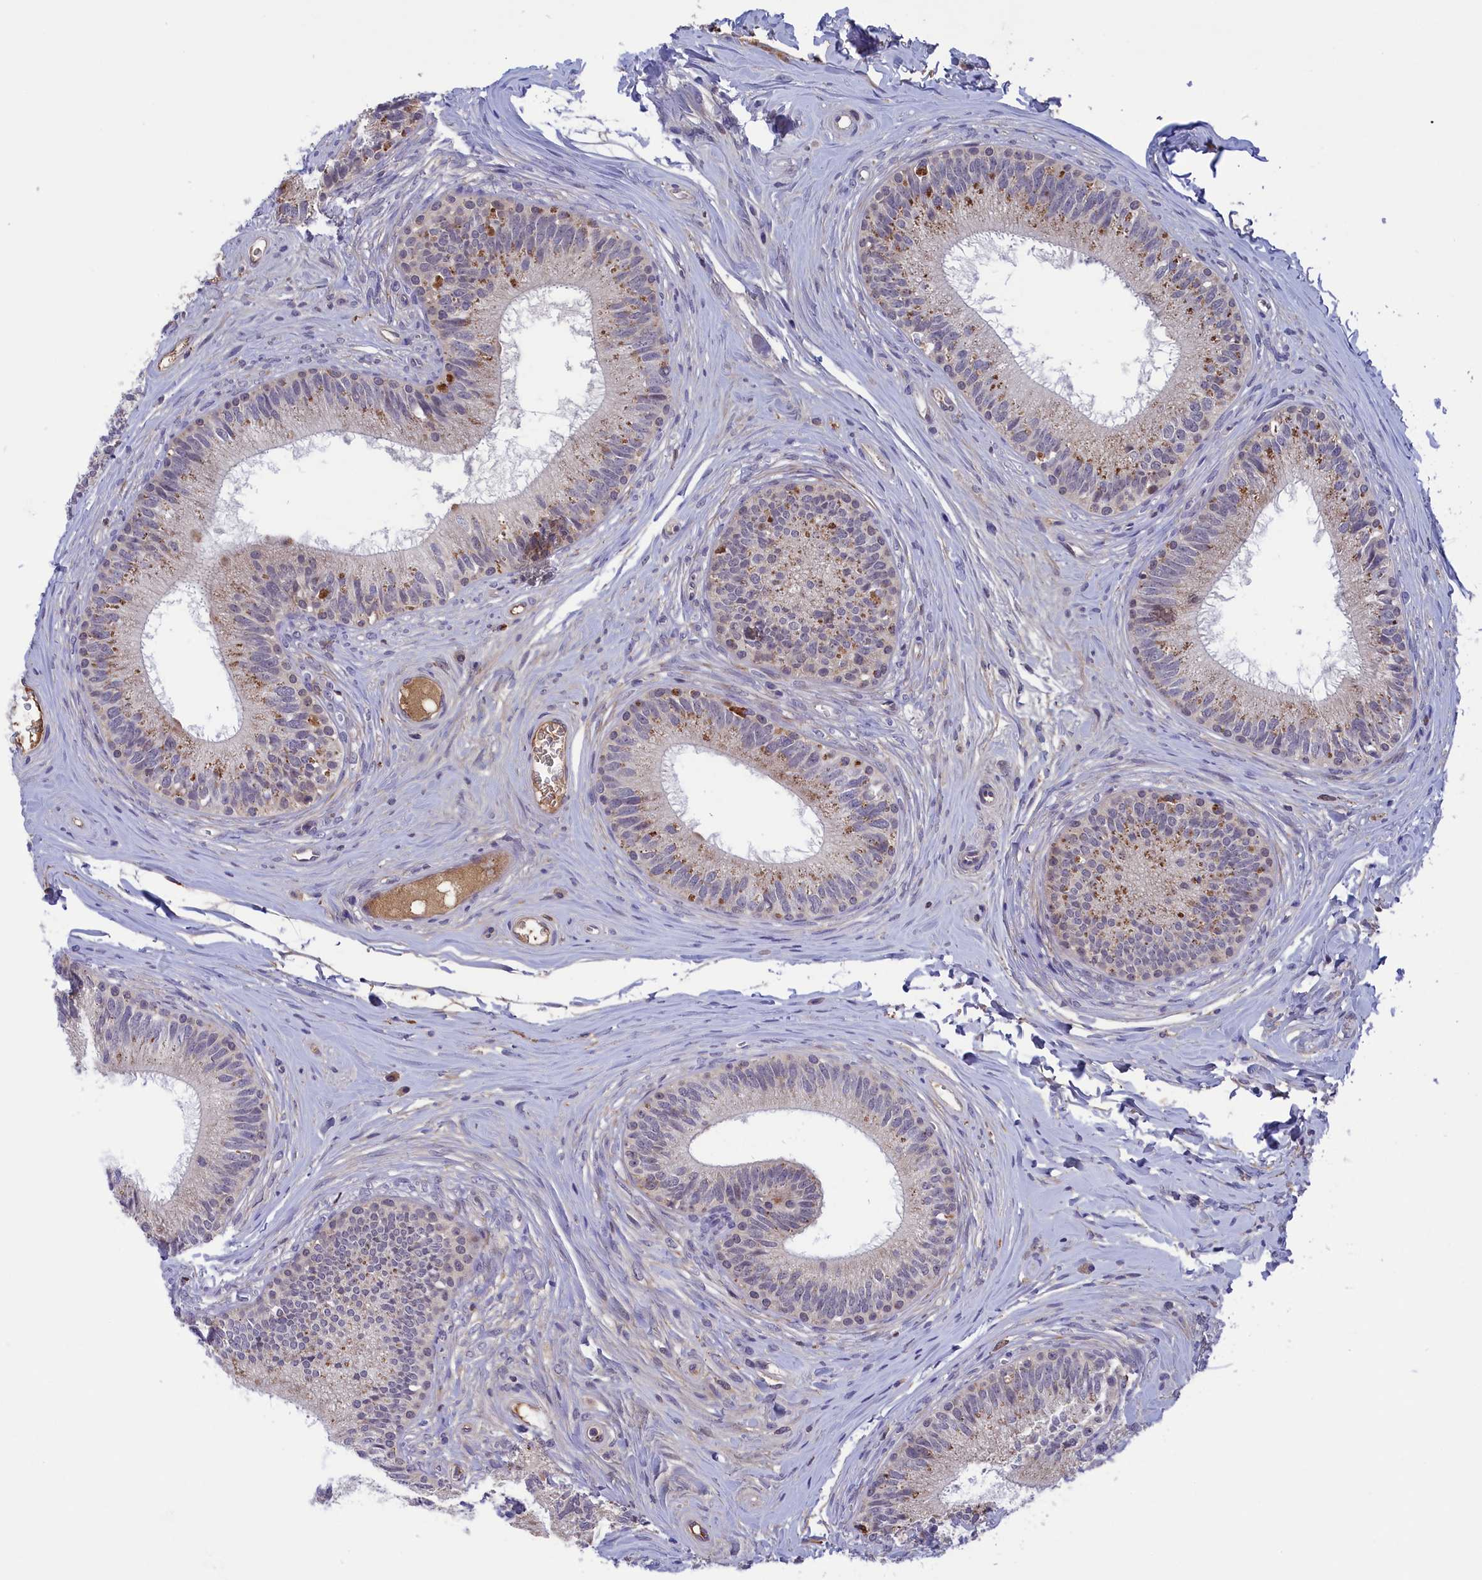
{"staining": {"intensity": "moderate", "quantity": "<25%", "location": "cytoplasmic/membranous"}, "tissue": "epididymis", "cell_type": "Glandular cells", "image_type": "normal", "snomed": [{"axis": "morphology", "description": "Normal tissue, NOS"}, {"axis": "topography", "description": "Epididymis"}], "caption": "A brown stain labels moderate cytoplasmic/membranous staining of a protein in glandular cells of unremarkable human epididymis.", "gene": "STYX", "patient": {"sex": "male", "age": 33}}